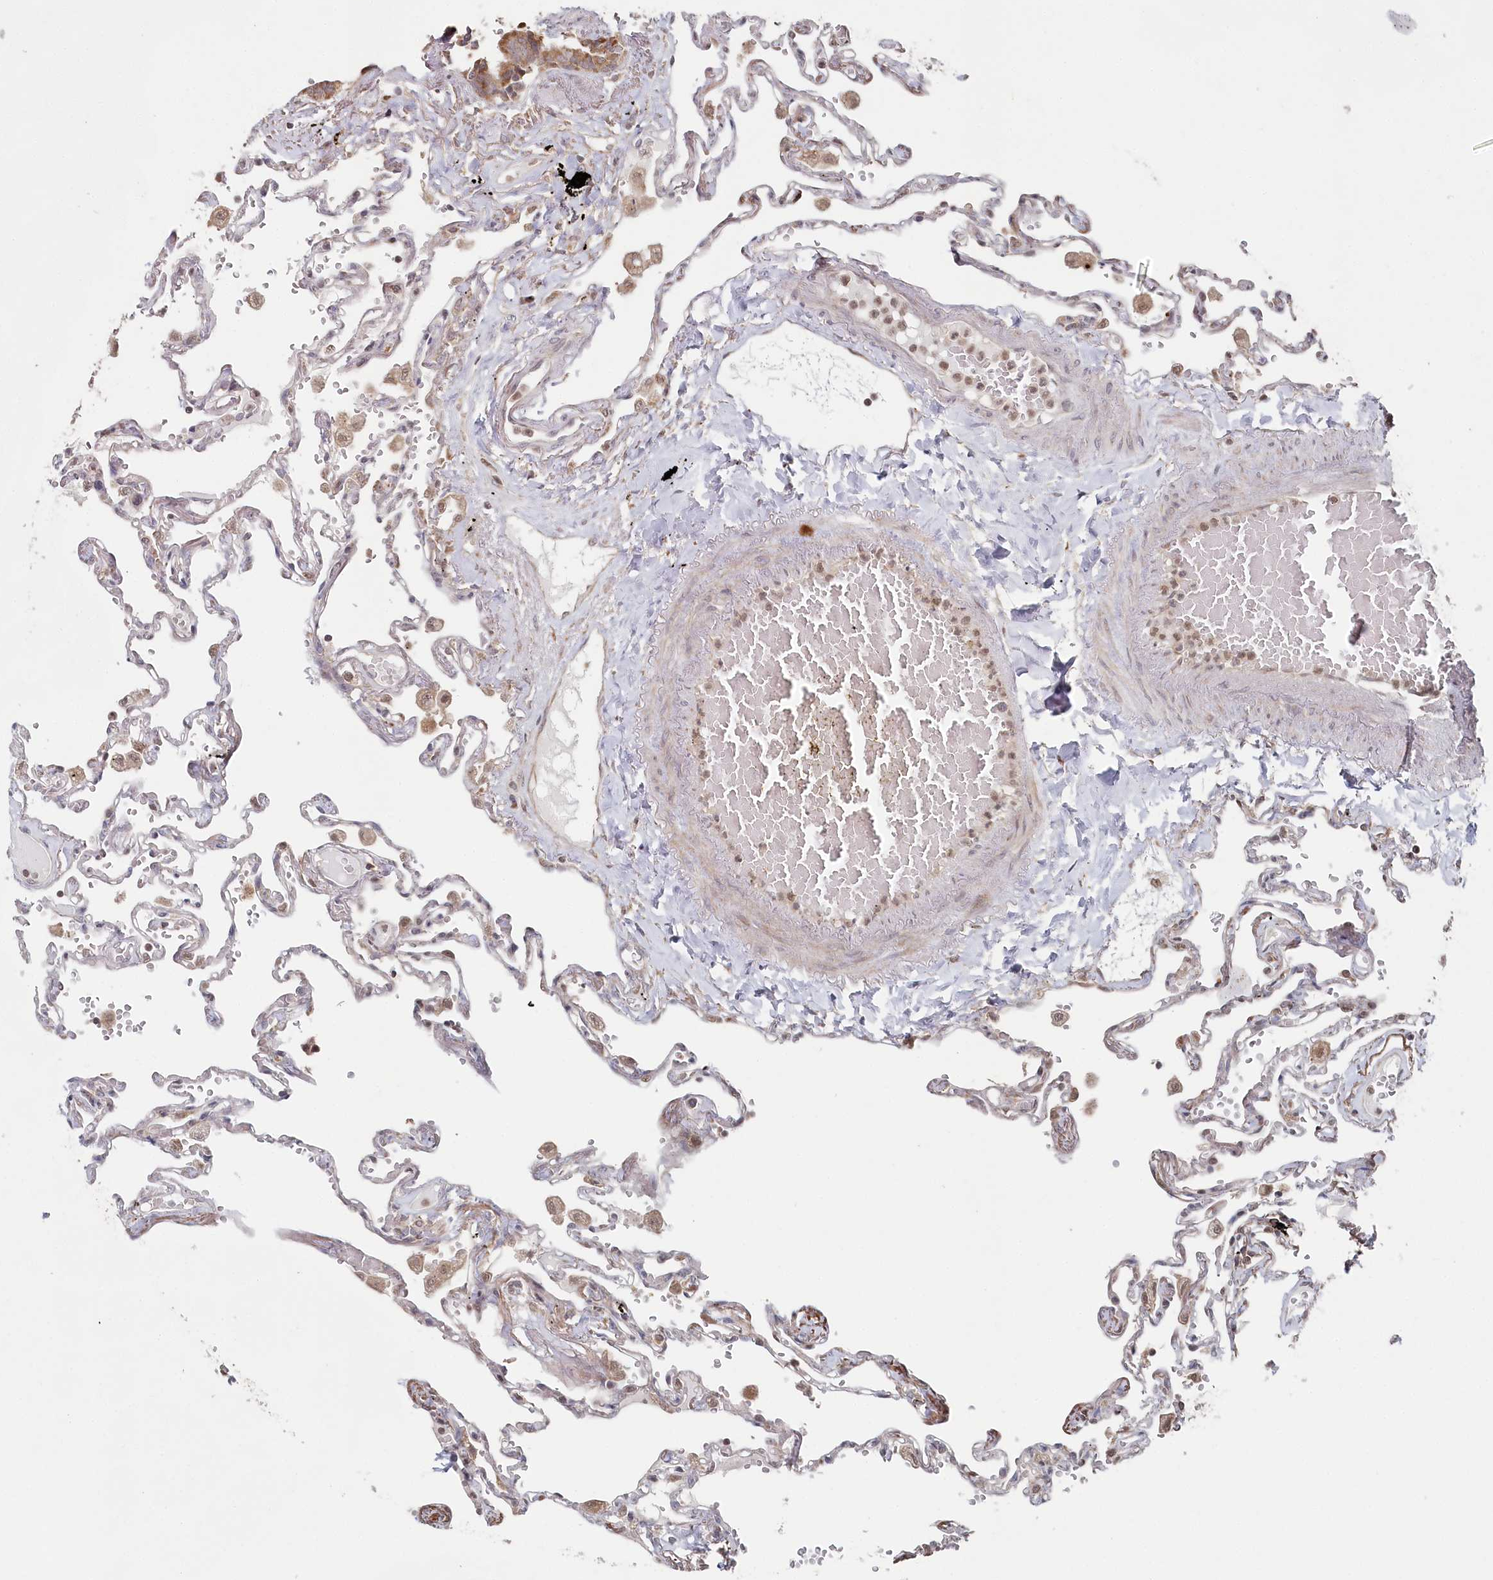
{"staining": {"intensity": "moderate", "quantity": "<25%", "location": "cytoplasmic/membranous"}, "tissue": "lung", "cell_type": "Alveolar cells", "image_type": "normal", "snomed": [{"axis": "morphology", "description": "Normal tissue, NOS"}, {"axis": "topography", "description": "Lung"}], "caption": "Protein staining by immunohistochemistry (IHC) shows moderate cytoplasmic/membranous positivity in approximately <25% of alveolar cells in normal lung.", "gene": "WAPL", "patient": {"sex": "female", "age": 67}}